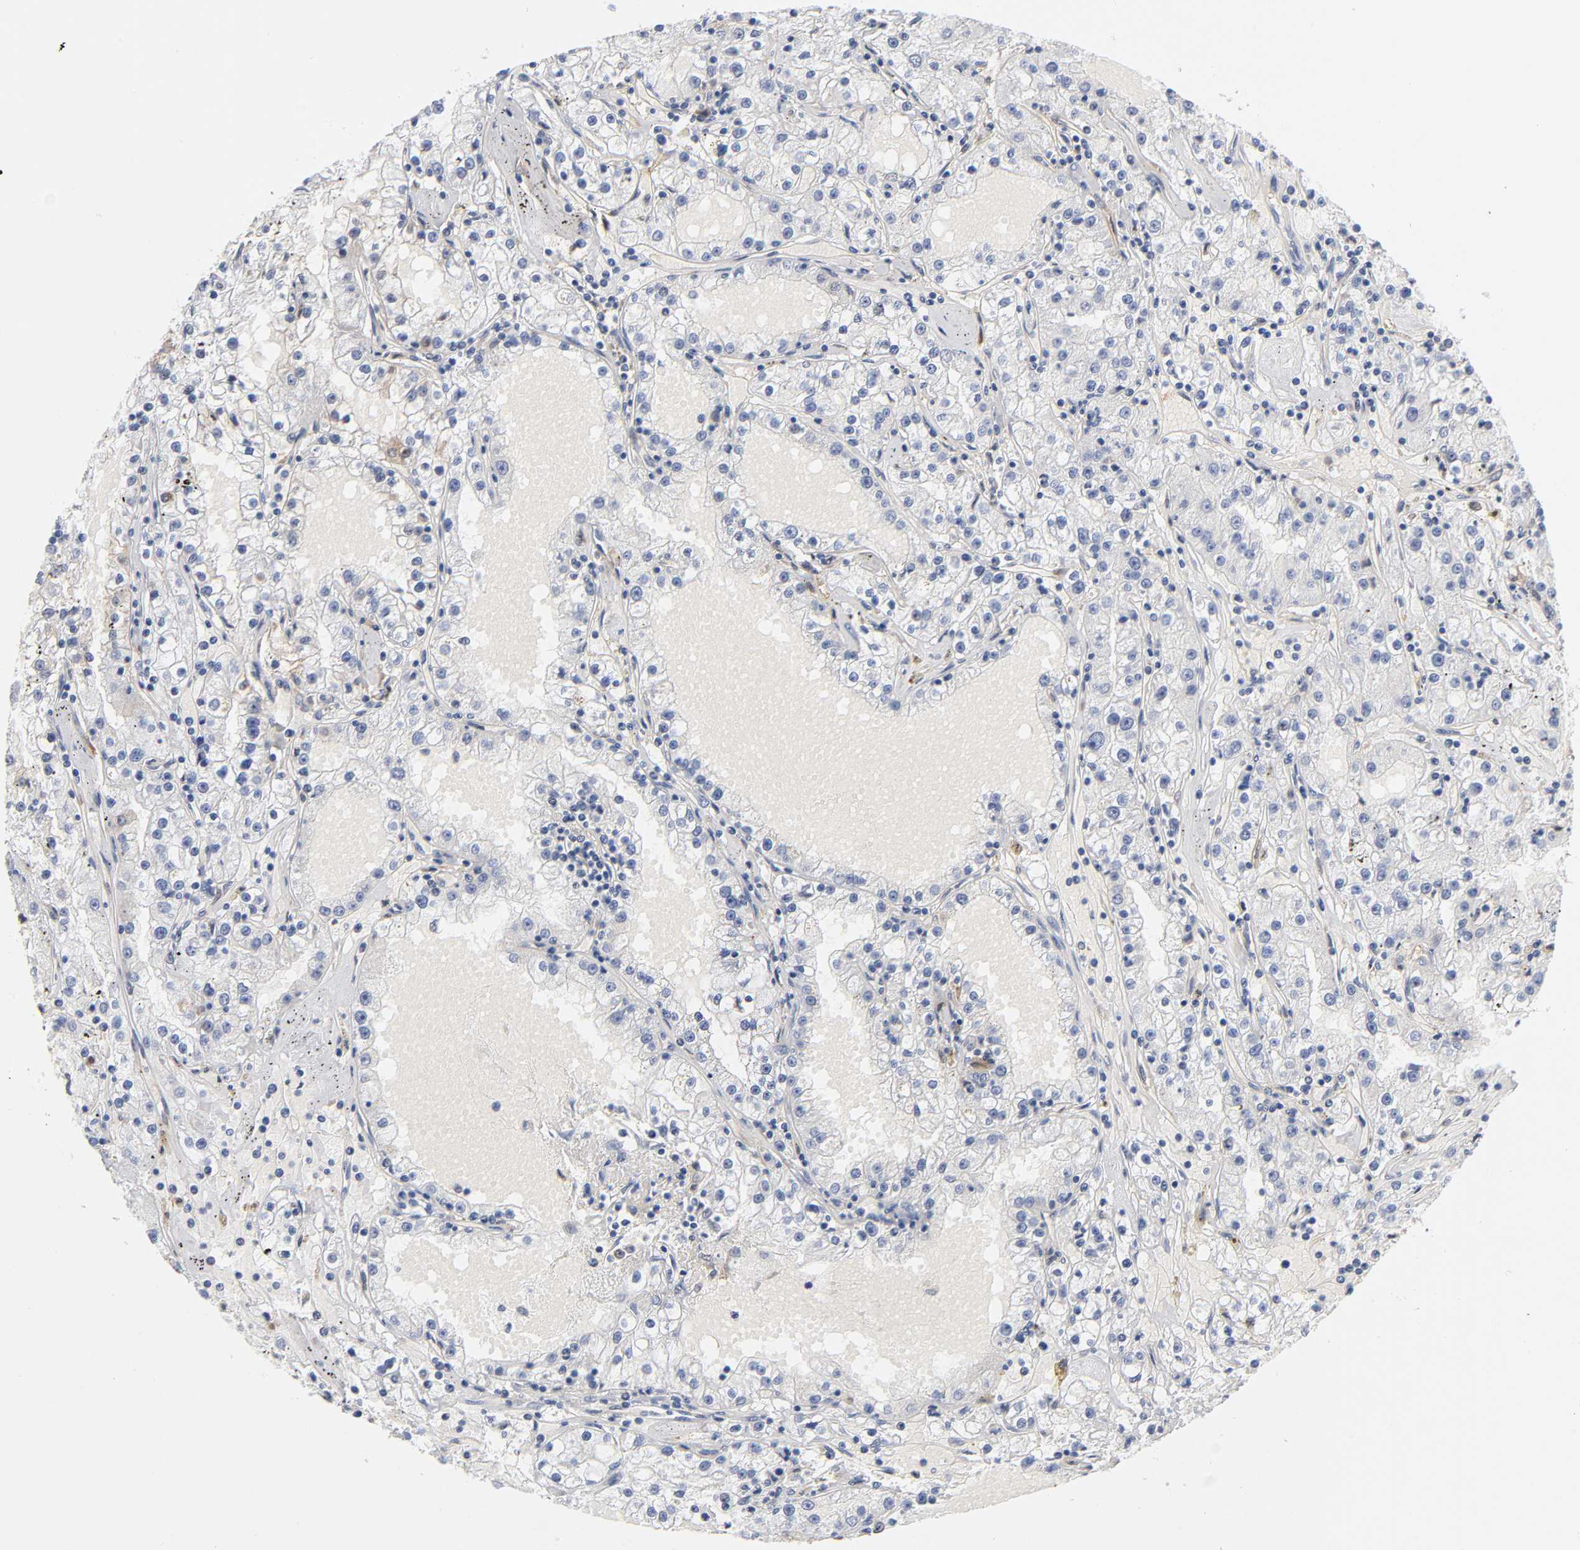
{"staining": {"intensity": "negative", "quantity": "none", "location": "none"}, "tissue": "renal cancer", "cell_type": "Tumor cells", "image_type": "cancer", "snomed": [{"axis": "morphology", "description": "Adenocarcinoma, NOS"}, {"axis": "topography", "description": "Kidney"}], "caption": "Immunohistochemistry photomicrograph of renal cancer stained for a protein (brown), which demonstrates no positivity in tumor cells. (DAB (3,3'-diaminobenzidine) IHC with hematoxylin counter stain).", "gene": "DFFB", "patient": {"sex": "male", "age": 56}}